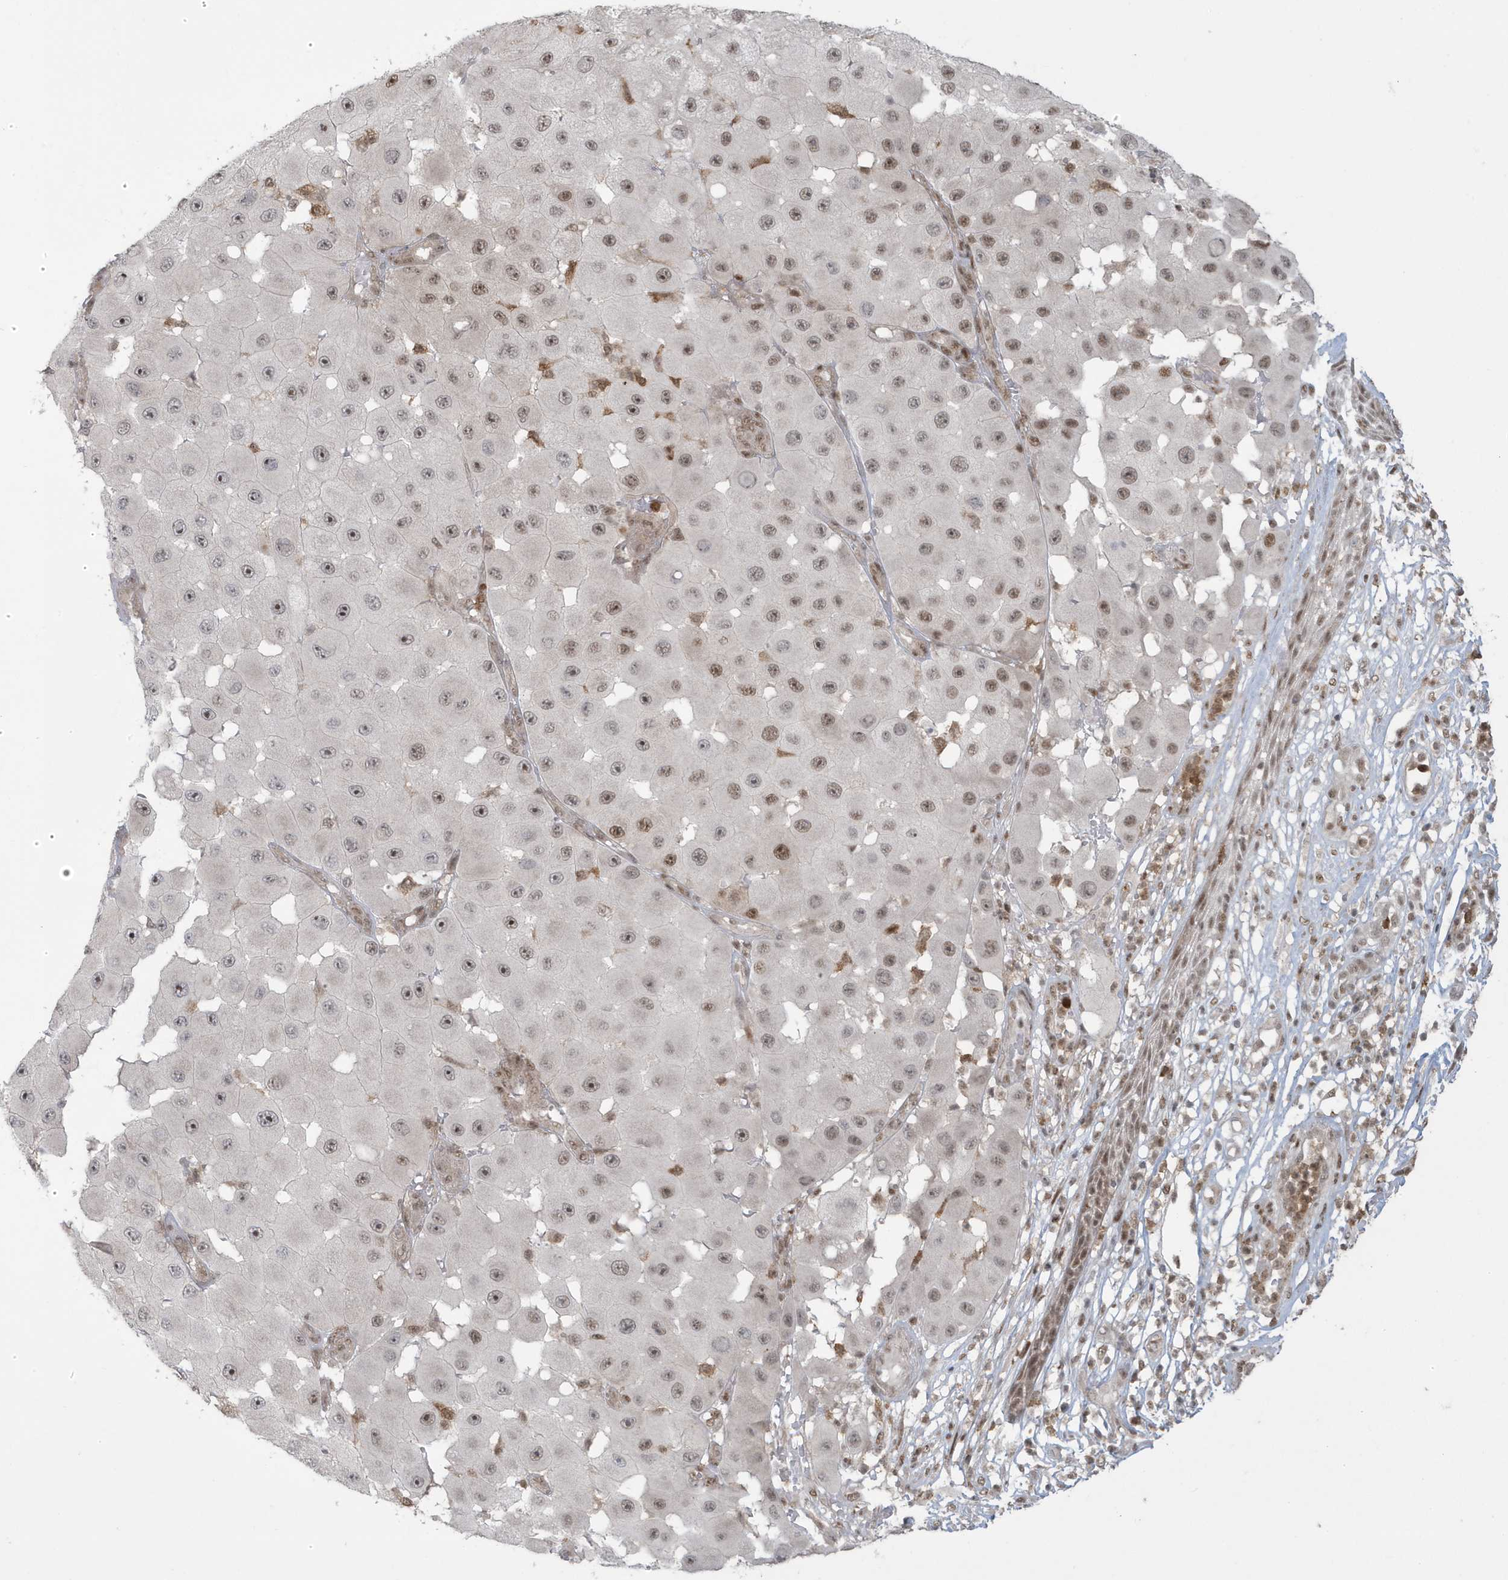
{"staining": {"intensity": "moderate", "quantity": "<25%", "location": "nuclear"}, "tissue": "melanoma", "cell_type": "Tumor cells", "image_type": "cancer", "snomed": [{"axis": "morphology", "description": "Malignant melanoma, NOS"}, {"axis": "topography", "description": "Skin"}], "caption": "There is low levels of moderate nuclear staining in tumor cells of melanoma, as demonstrated by immunohistochemical staining (brown color).", "gene": "C1orf52", "patient": {"sex": "female", "age": 81}}